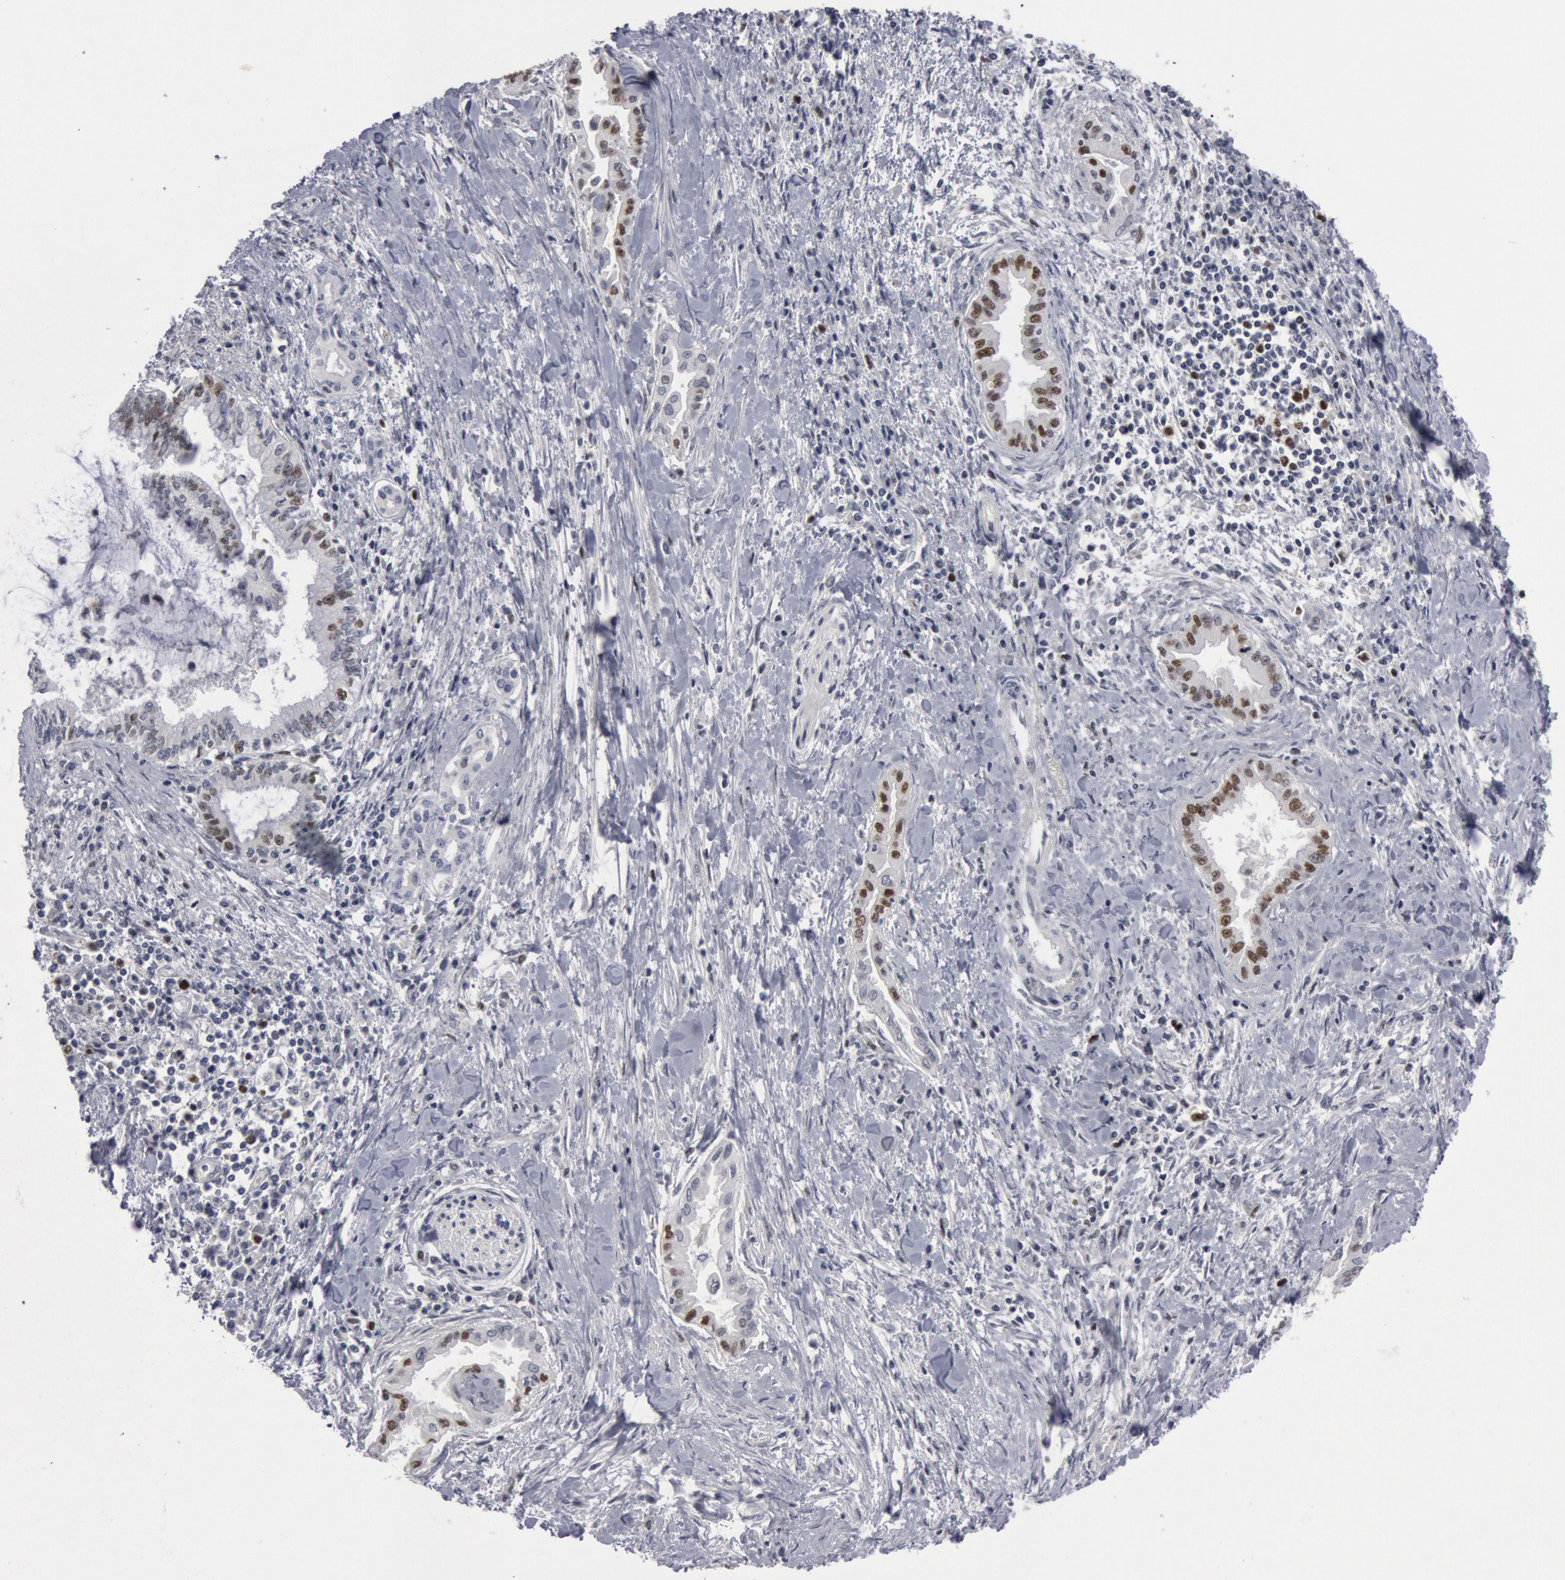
{"staining": {"intensity": "weak", "quantity": "25%-75%", "location": "nuclear"}, "tissue": "pancreatic cancer", "cell_type": "Tumor cells", "image_type": "cancer", "snomed": [{"axis": "morphology", "description": "Adenocarcinoma, NOS"}, {"axis": "topography", "description": "Pancreas"}], "caption": "There is low levels of weak nuclear positivity in tumor cells of pancreatic cancer, as demonstrated by immunohistochemical staining (brown color).", "gene": "WDHD1", "patient": {"sex": "female", "age": 64}}